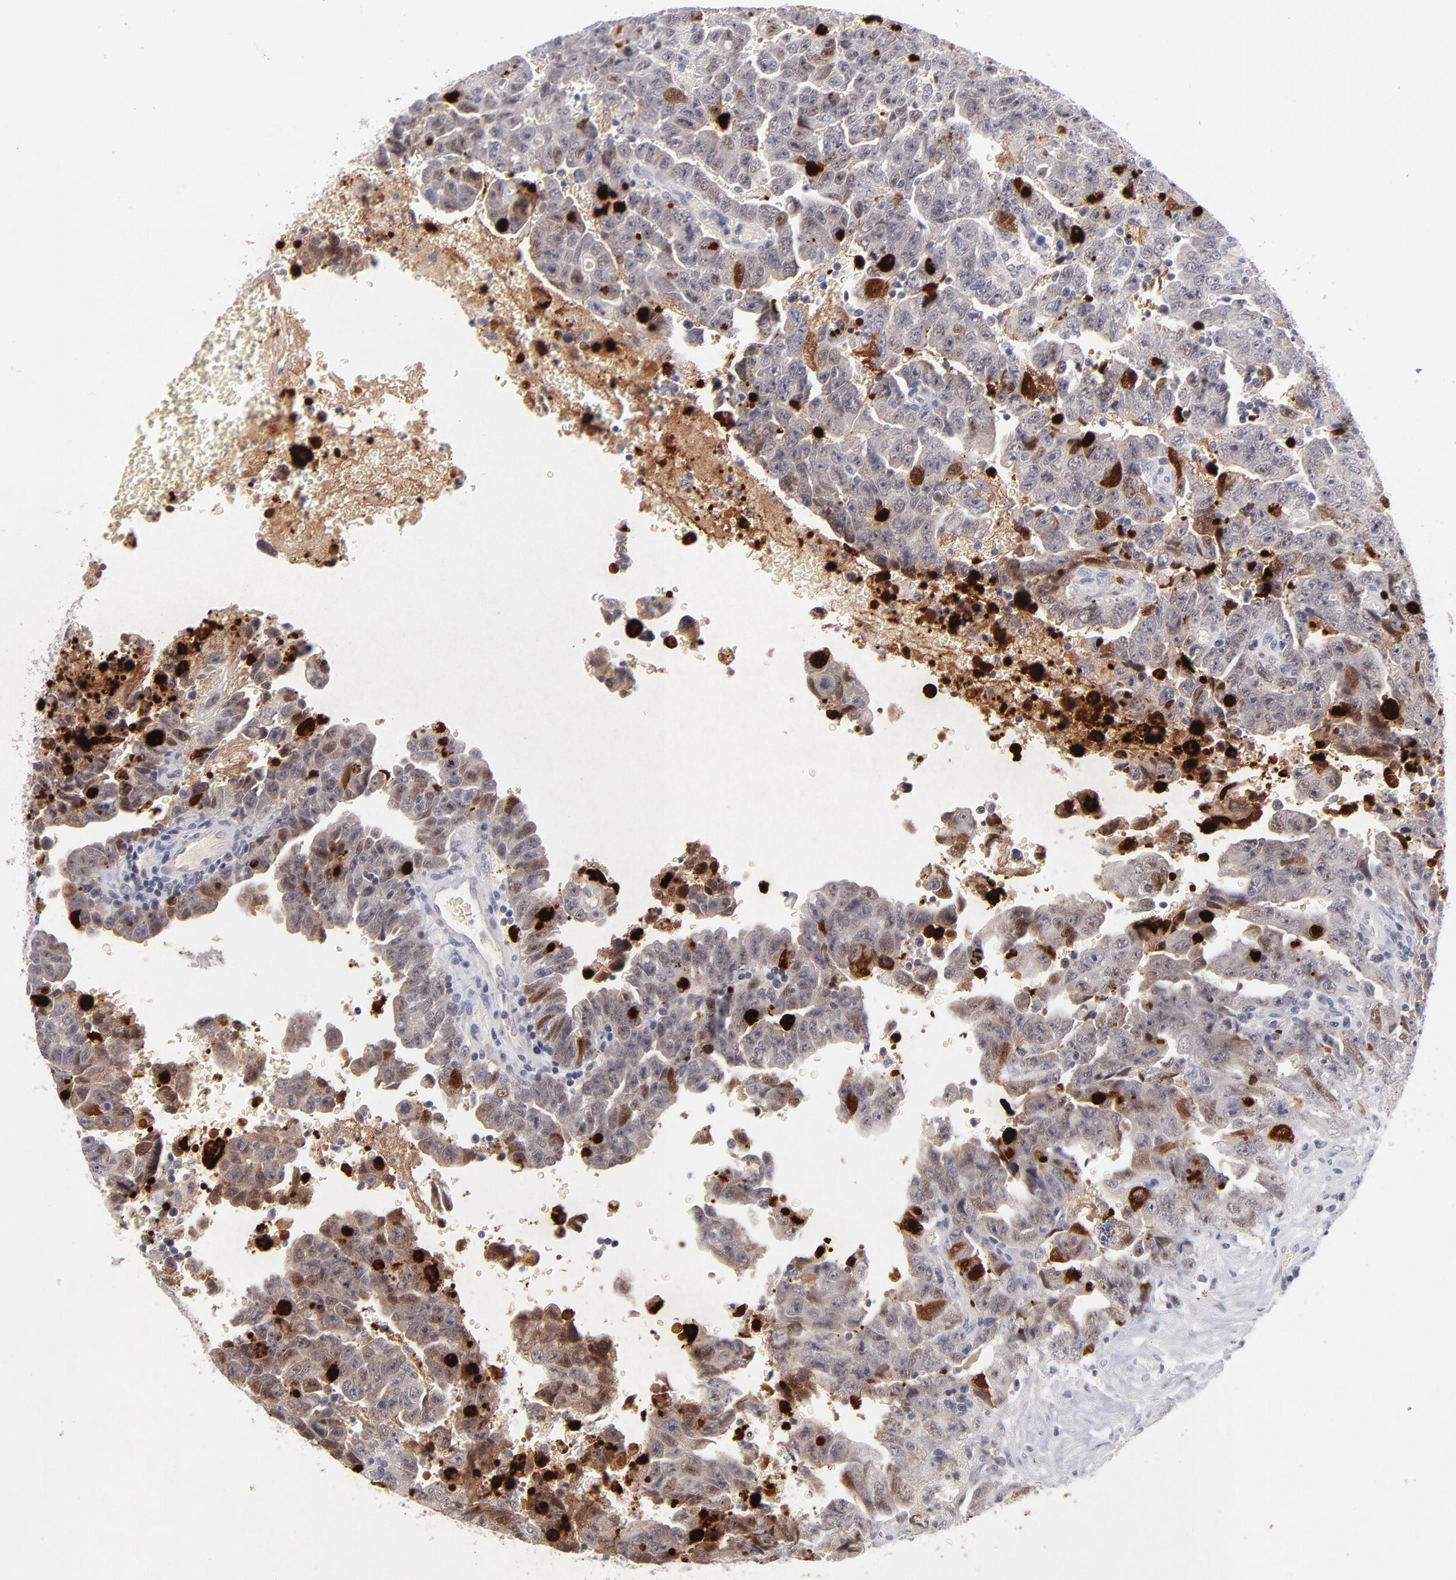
{"staining": {"intensity": "weak", "quantity": "25%-75%", "location": "cytoplasmic/membranous,nuclear"}, "tissue": "testis cancer", "cell_type": "Tumor cells", "image_type": "cancer", "snomed": [{"axis": "morphology", "description": "Carcinoma, Embryonal, NOS"}, {"axis": "topography", "description": "Testis"}], "caption": "A photomicrograph of human testis cancer stained for a protein displays weak cytoplasmic/membranous and nuclear brown staining in tumor cells.", "gene": "PARP1", "patient": {"sex": "male", "age": 28}}